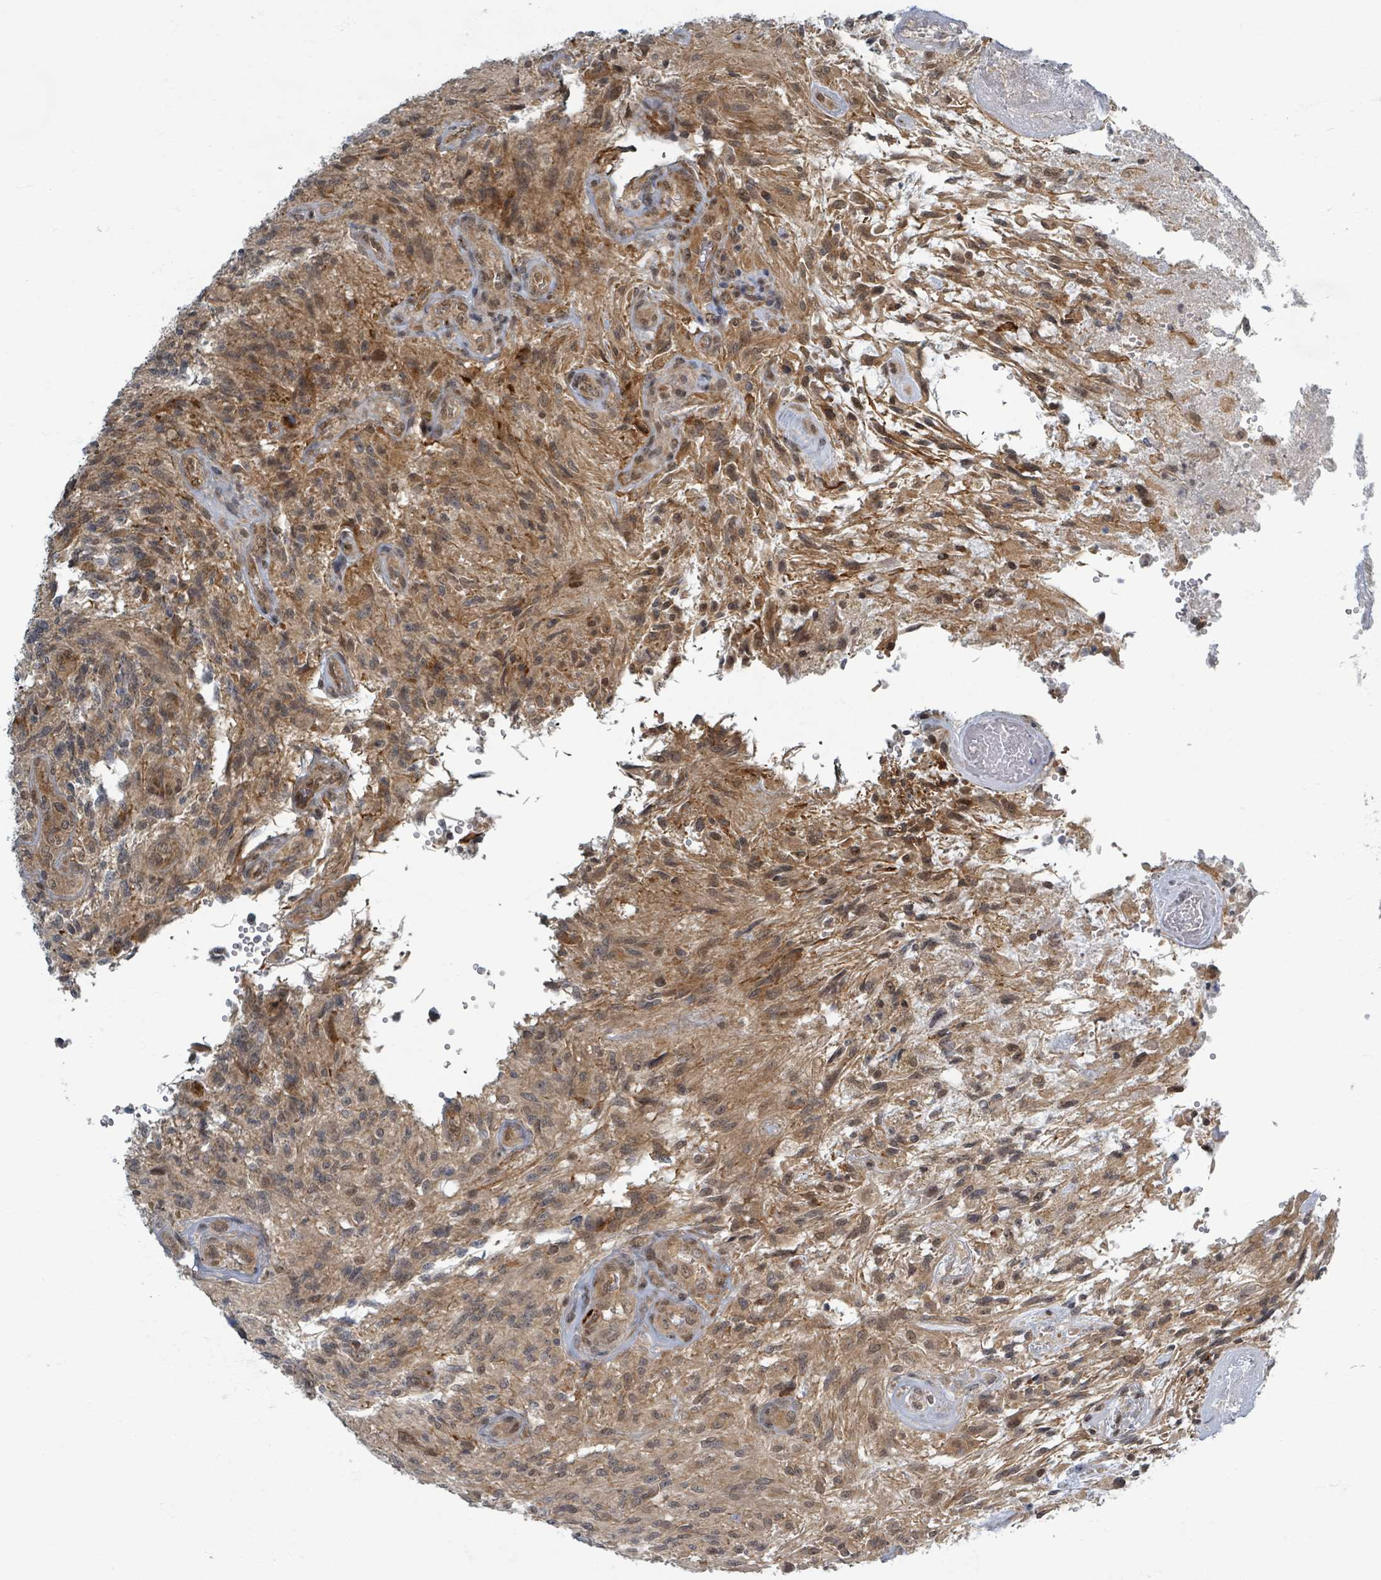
{"staining": {"intensity": "moderate", "quantity": ">75%", "location": "cytoplasmic/membranous,nuclear"}, "tissue": "glioma", "cell_type": "Tumor cells", "image_type": "cancer", "snomed": [{"axis": "morphology", "description": "Glioma, malignant, High grade"}, {"axis": "topography", "description": "Brain"}], "caption": "High-grade glioma (malignant) was stained to show a protein in brown. There is medium levels of moderate cytoplasmic/membranous and nuclear staining in about >75% of tumor cells.", "gene": "INTS15", "patient": {"sex": "male", "age": 56}}